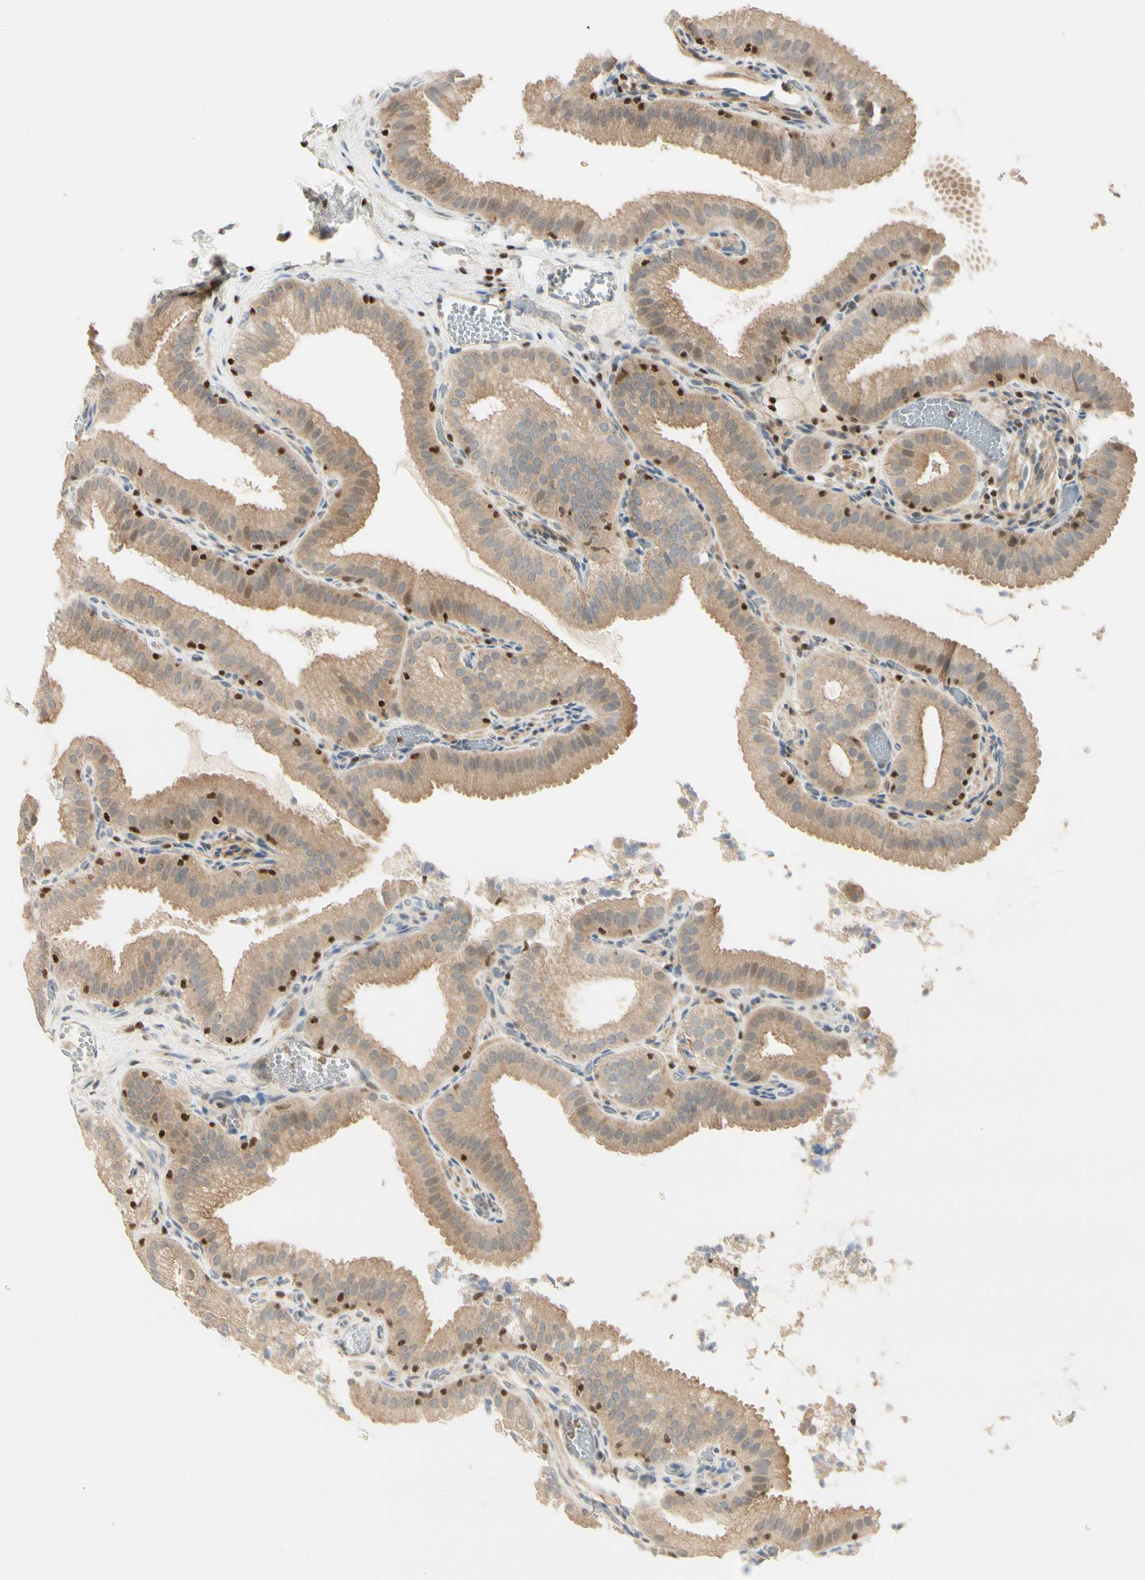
{"staining": {"intensity": "weak", "quantity": ">75%", "location": "cytoplasmic/membranous"}, "tissue": "gallbladder", "cell_type": "Glandular cells", "image_type": "normal", "snomed": [{"axis": "morphology", "description": "Normal tissue, NOS"}, {"axis": "topography", "description": "Gallbladder"}], "caption": "Glandular cells reveal weak cytoplasmic/membranous expression in about >75% of cells in normal gallbladder.", "gene": "NFYA", "patient": {"sex": "male", "age": 54}}